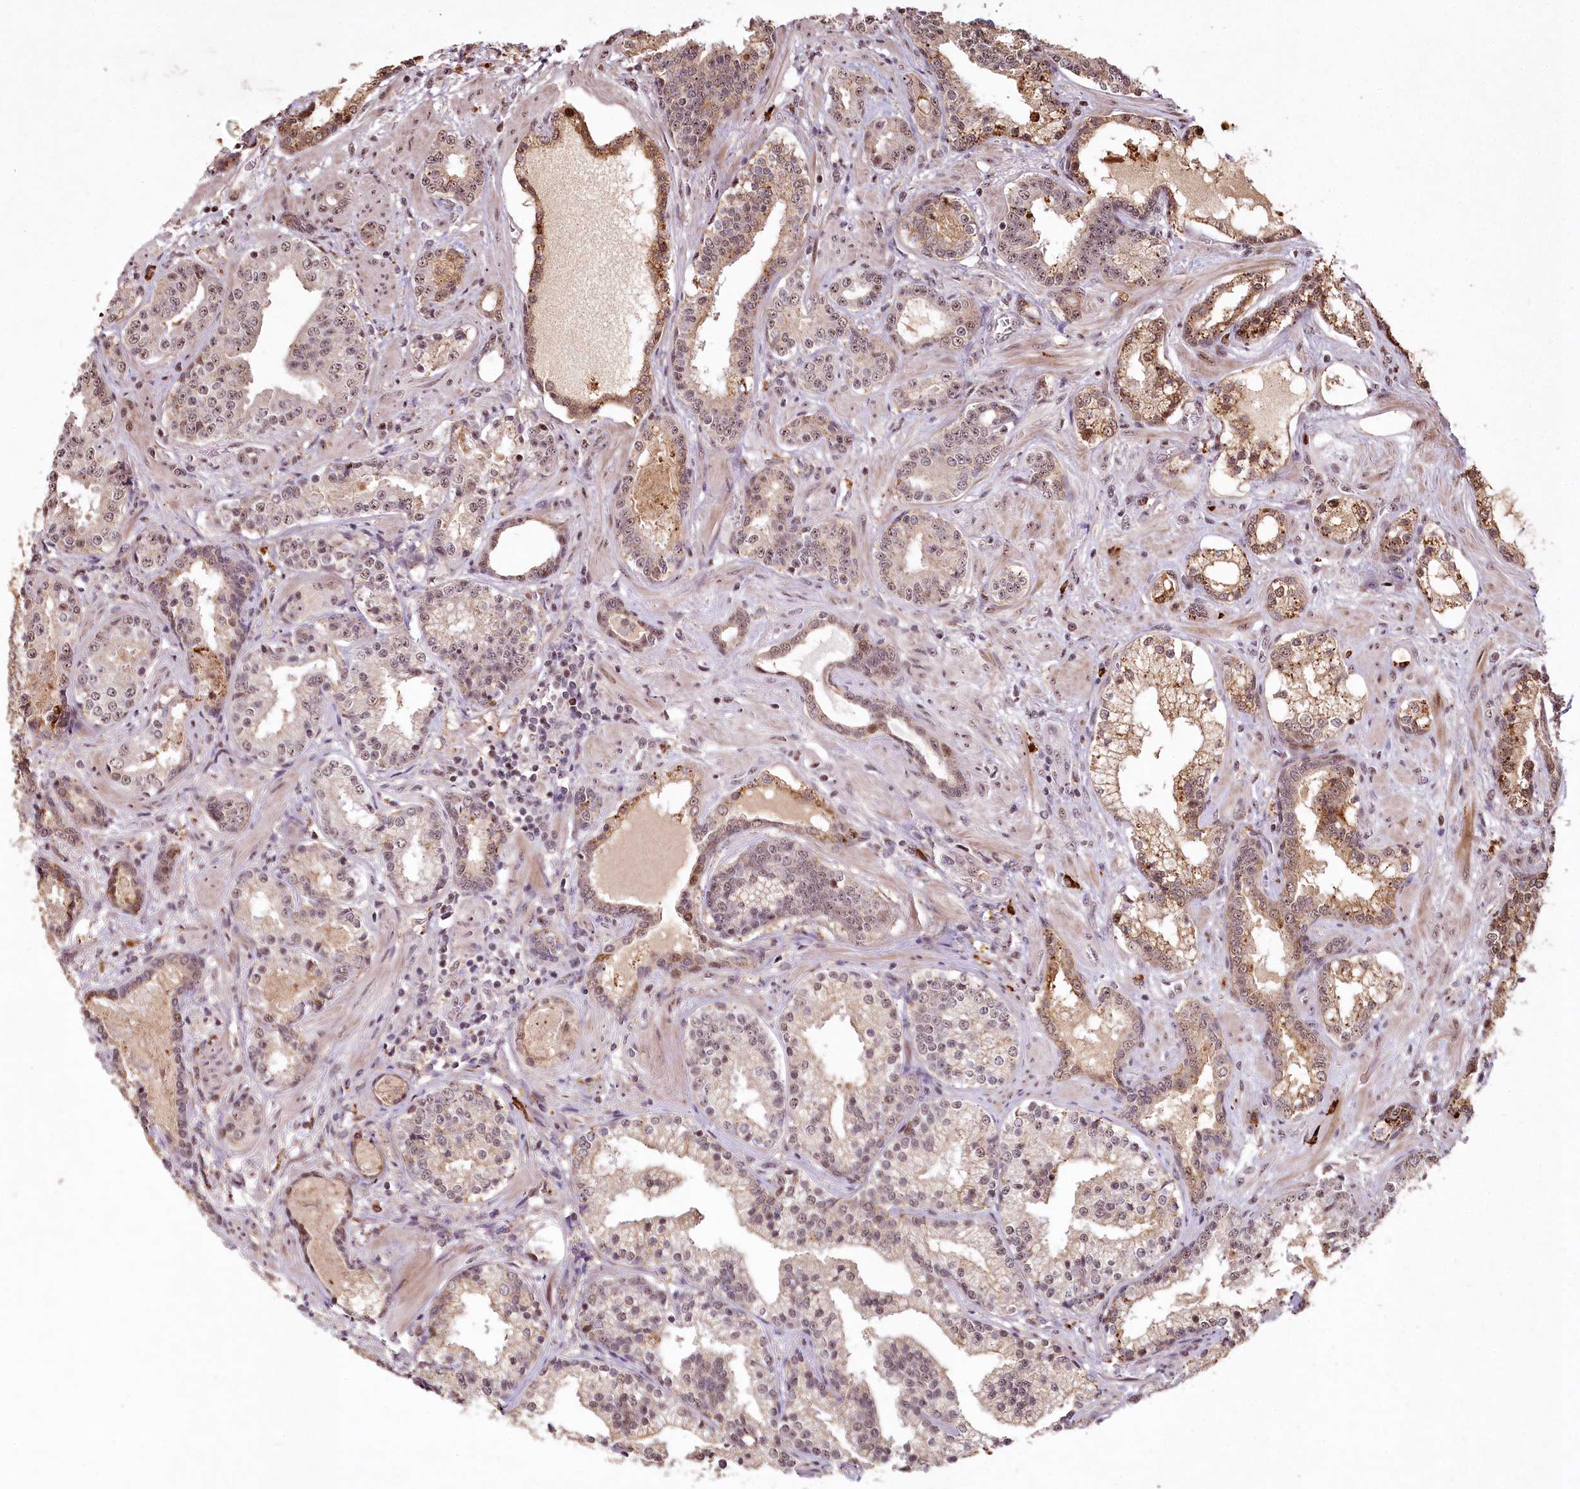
{"staining": {"intensity": "weak", "quantity": "25%-75%", "location": "cytoplasmic/membranous,nuclear"}, "tissue": "prostate cancer", "cell_type": "Tumor cells", "image_type": "cancer", "snomed": [{"axis": "morphology", "description": "Adenocarcinoma, High grade"}, {"axis": "topography", "description": "Prostate"}], "caption": "A micrograph of human prostate cancer stained for a protein demonstrates weak cytoplasmic/membranous and nuclear brown staining in tumor cells. (DAB (3,3'-diaminobenzidine) = brown stain, brightfield microscopy at high magnification).", "gene": "PYROXD1", "patient": {"sex": "male", "age": 58}}